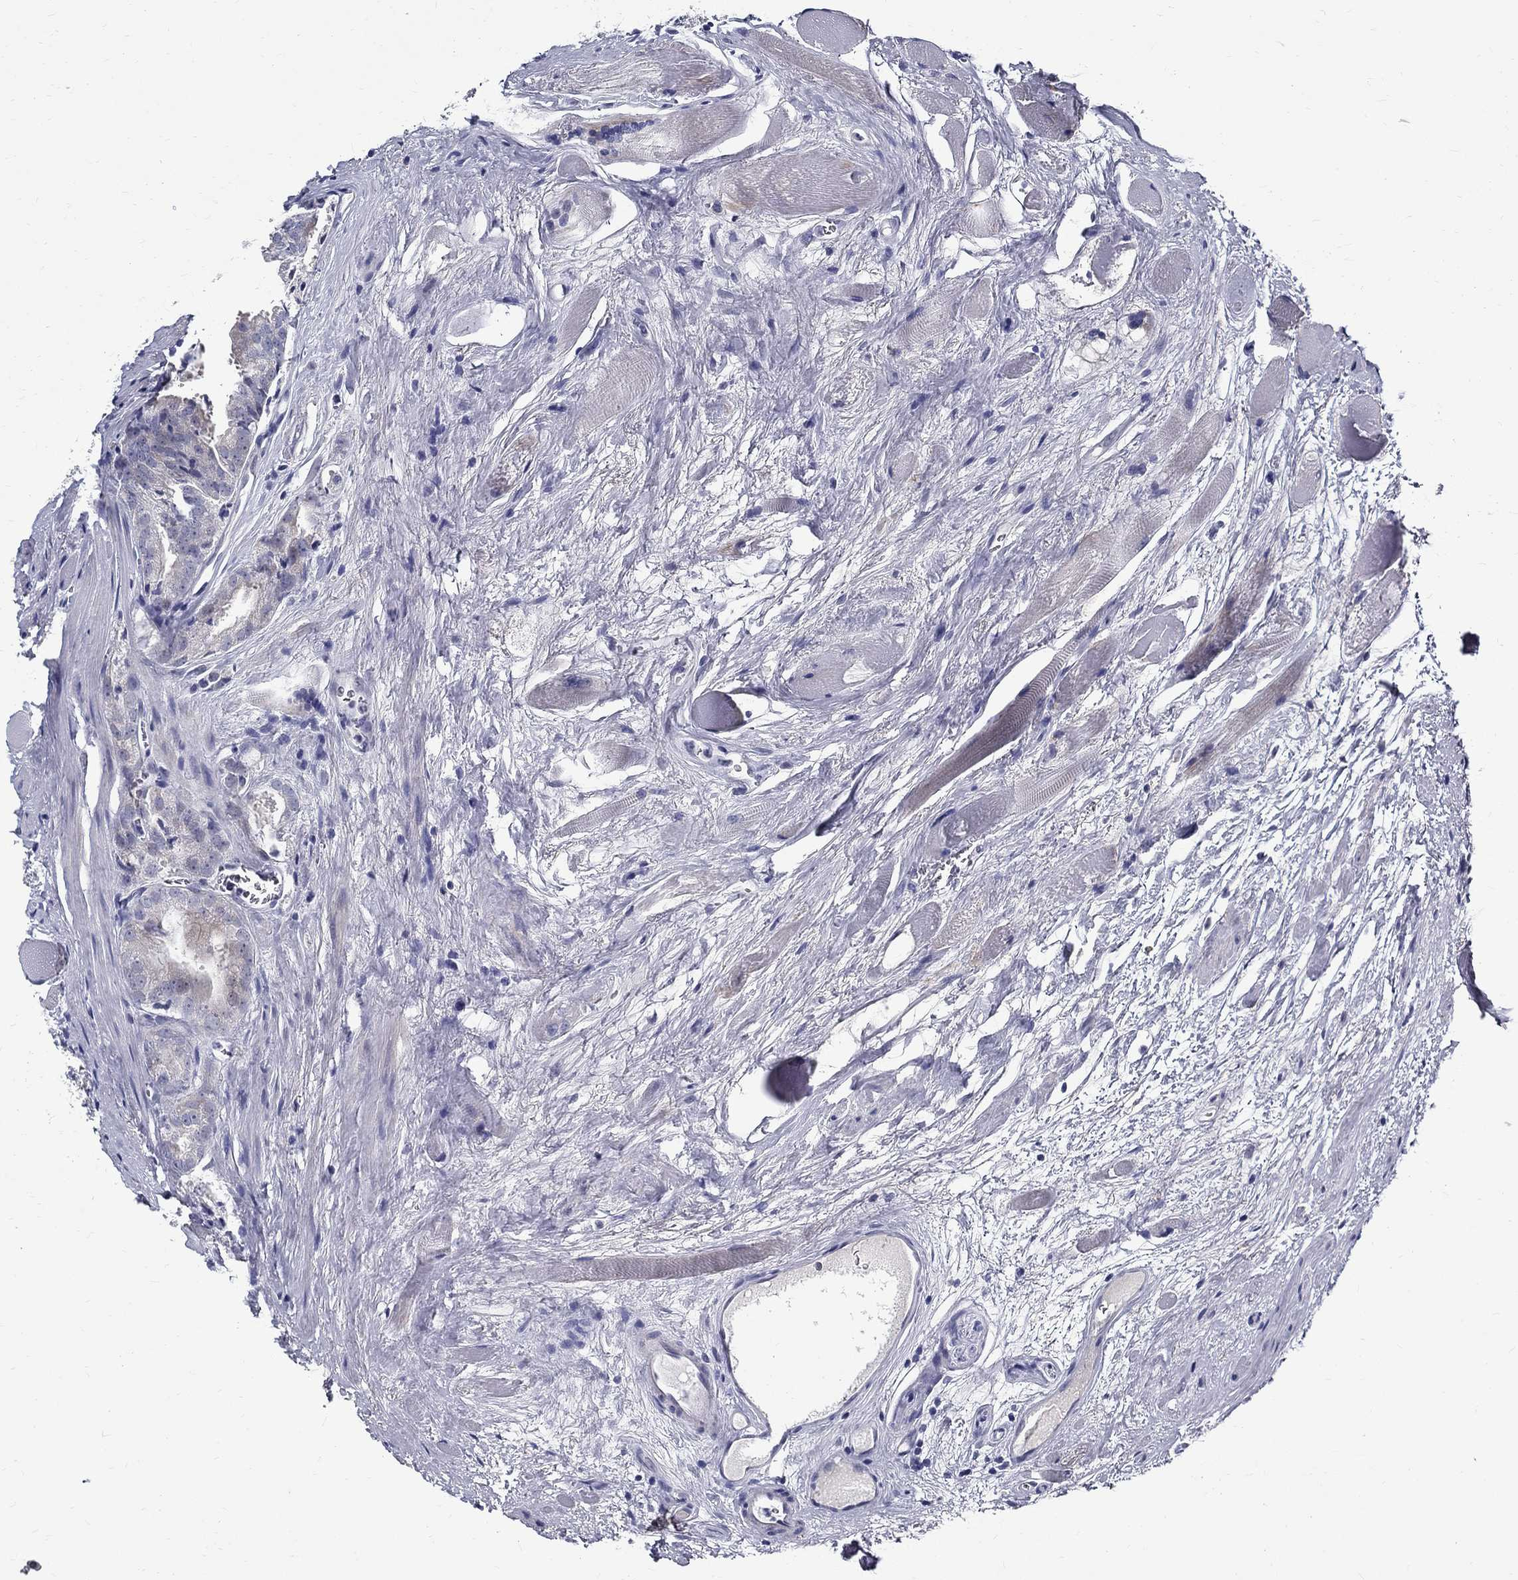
{"staining": {"intensity": "negative", "quantity": "none", "location": "none"}, "tissue": "prostate cancer", "cell_type": "Tumor cells", "image_type": "cancer", "snomed": [{"axis": "morphology", "description": "Adenocarcinoma, NOS"}, {"axis": "morphology", "description": "Adenocarcinoma, High grade"}, {"axis": "topography", "description": "Prostate"}], "caption": "Immunohistochemistry of human prostate cancer reveals no expression in tumor cells.", "gene": "TGM4", "patient": {"sex": "male", "age": 70}}